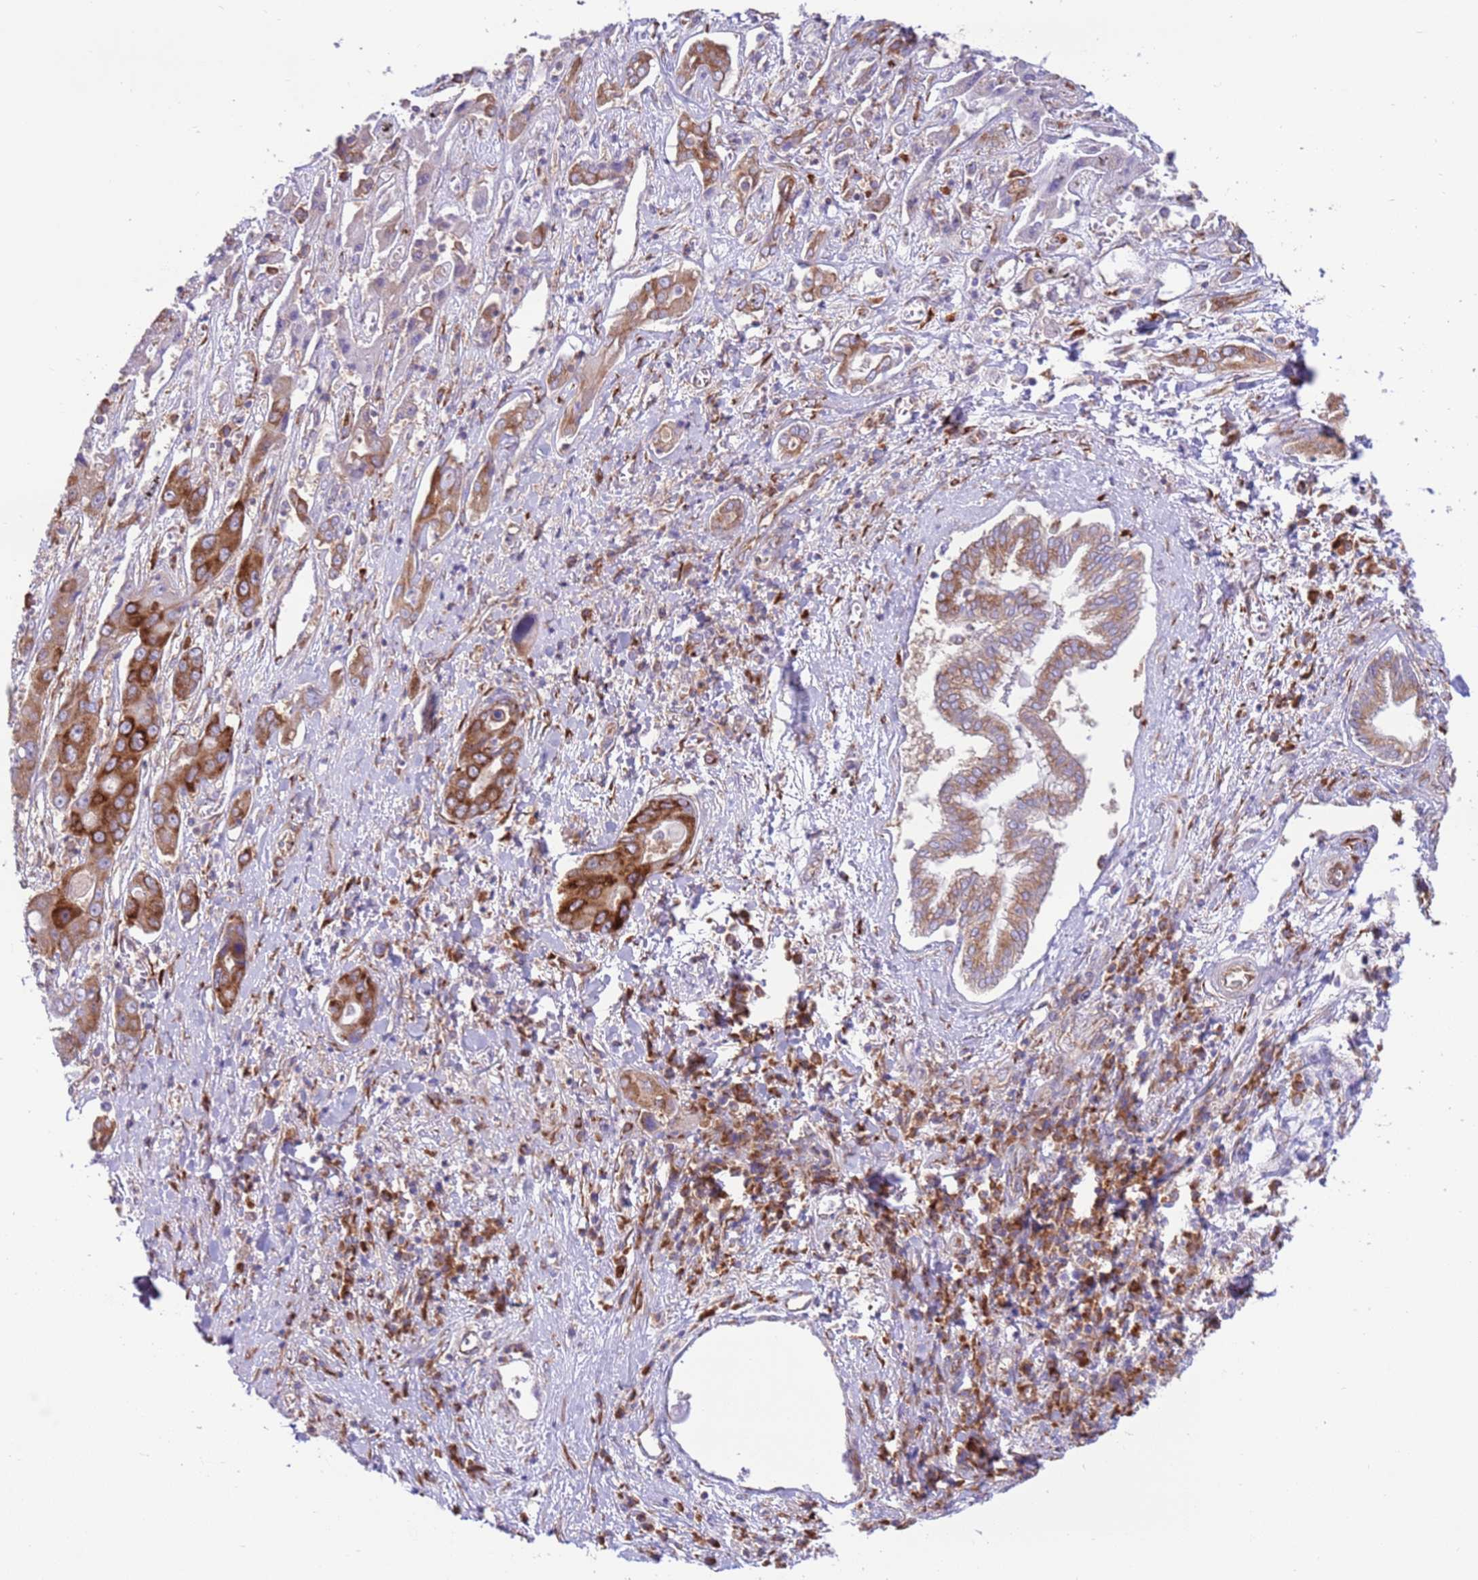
{"staining": {"intensity": "strong", "quantity": "<25%", "location": "cytoplasmic/membranous"}, "tissue": "liver cancer", "cell_type": "Tumor cells", "image_type": "cancer", "snomed": [{"axis": "morphology", "description": "Cholangiocarcinoma"}, {"axis": "topography", "description": "Liver"}], "caption": "A brown stain labels strong cytoplasmic/membranous expression of a protein in human cholangiocarcinoma (liver) tumor cells. (Stains: DAB in brown, nuclei in blue, Microscopy: brightfield microscopy at high magnification).", "gene": "VARS1", "patient": {"sex": "male", "age": 67}}